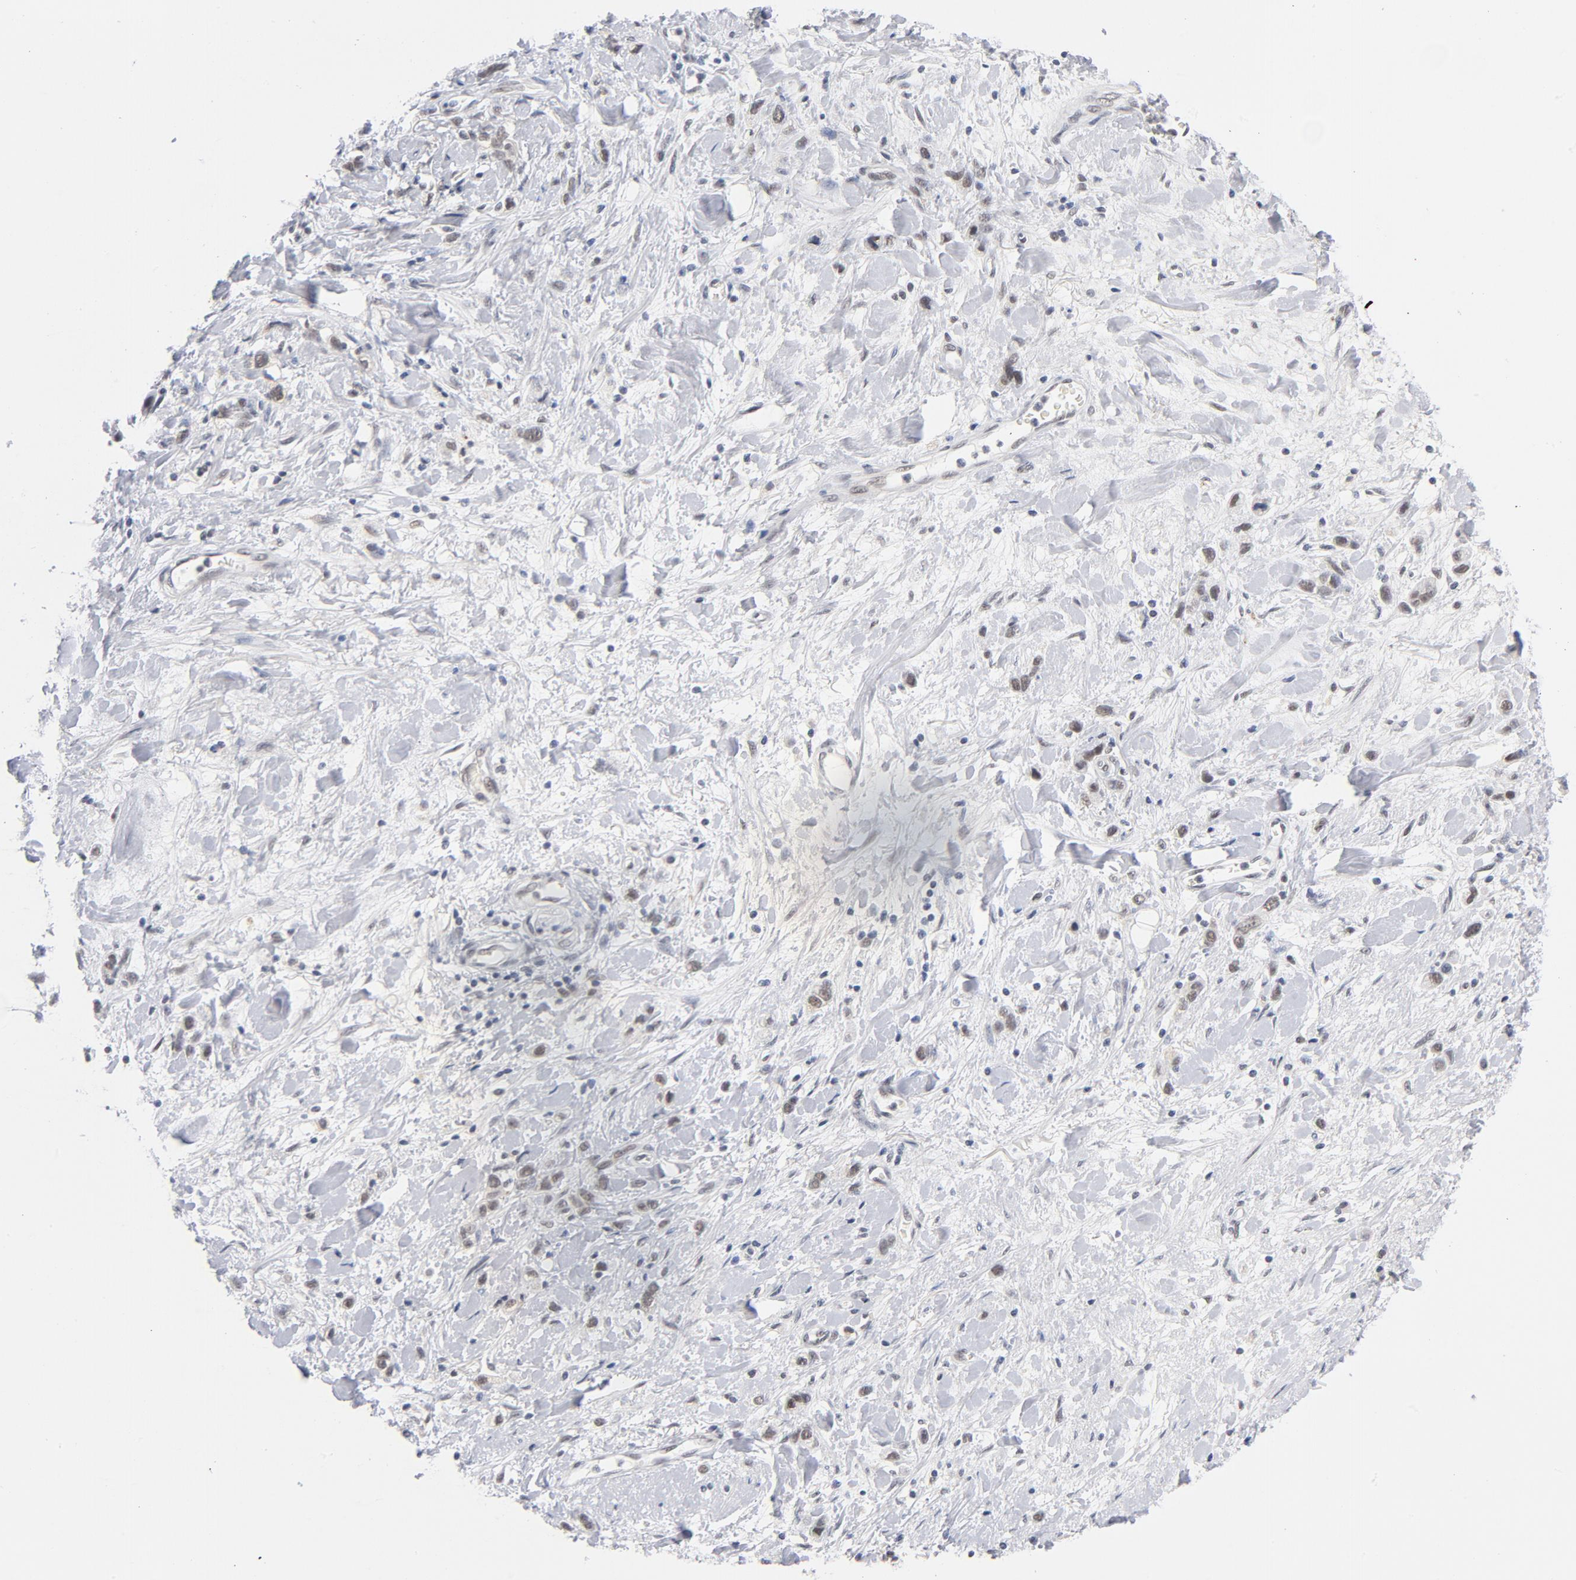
{"staining": {"intensity": "moderate", "quantity": "25%-75%", "location": "nuclear"}, "tissue": "stomach cancer", "cell_type": "Tumor cells", "image_type": "cancer", "snomed": [{"axis": "morphology", "description": "Normal tissue, NOS"}, {"axis": "morphology", "description": "Adenocarcinoma, NOS"}, {"axis": "morphology", "description": "Adenocarcinoma, High grade"}, {"axis": "topography", "description": "Stomach, upper"}, {"axis": "topography", "description": "Stomach"}], "caption": "Stomach cancer (adenocarcinoma) was stained to show a protein in brown. There is medium levels of moderate nuclear staining in approximately 25%-75% of tumor cells.", "gene": "BAP1", "patient": {"sex": "female", "age": 65}}